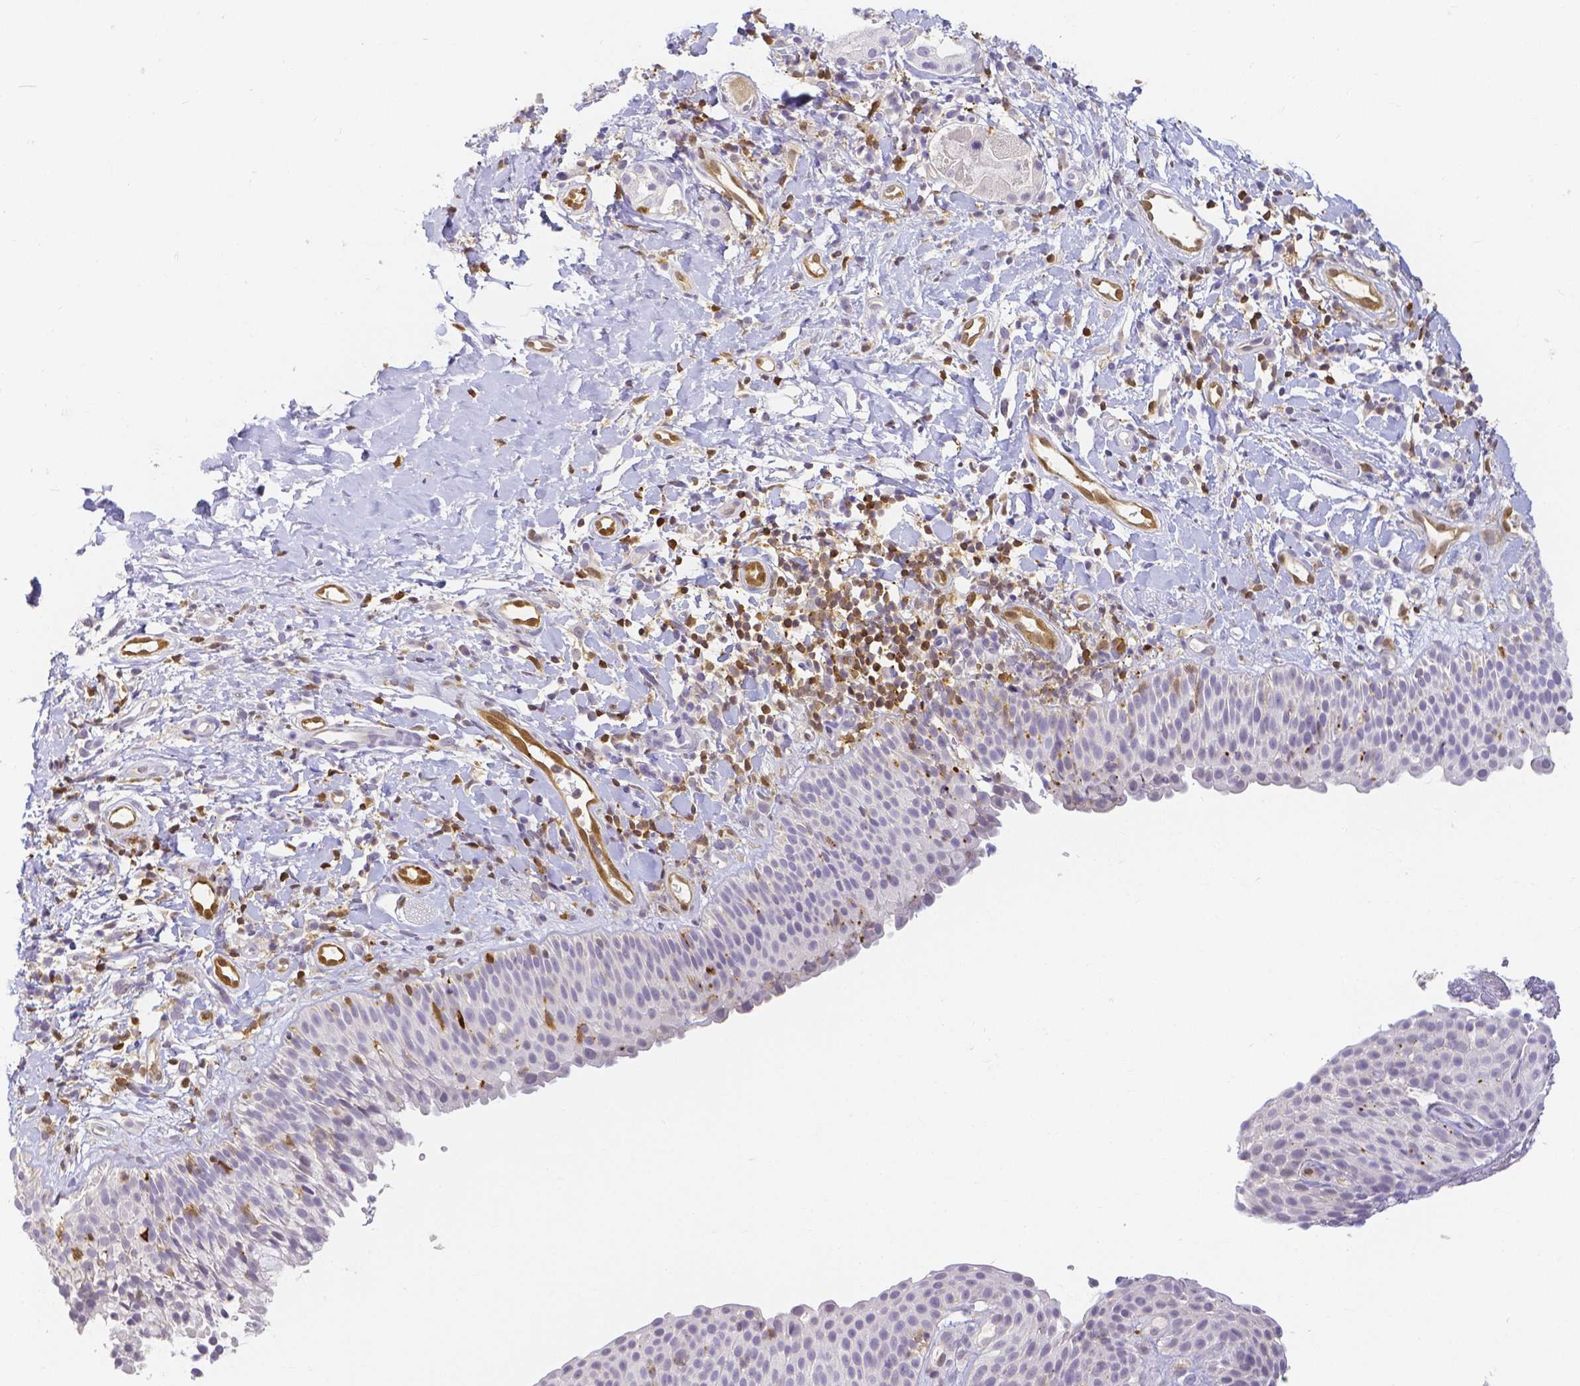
{"staining": {"intensity": "negative", "quantity": "none", "location": "none"}, "tissue": "nasopharynx", "cell_type": "Respiratory epithelial cells", "image_type": "normal", "snomed": [{"axis": "morphology", "description": "Normal tissue, NOS"}, {"axis": "morphology", "description": "Inflammation, NOS"}, {"axis": "topography", "description": "Nasopharynx"}], "caption": "This is an immunohistochemistry (IHC) micrograph of normal human nasopharynx. There is no expression in respiratory epithelial cells.", "gene": "COTL1", "patient": {"sex": "male", "age": 54}}